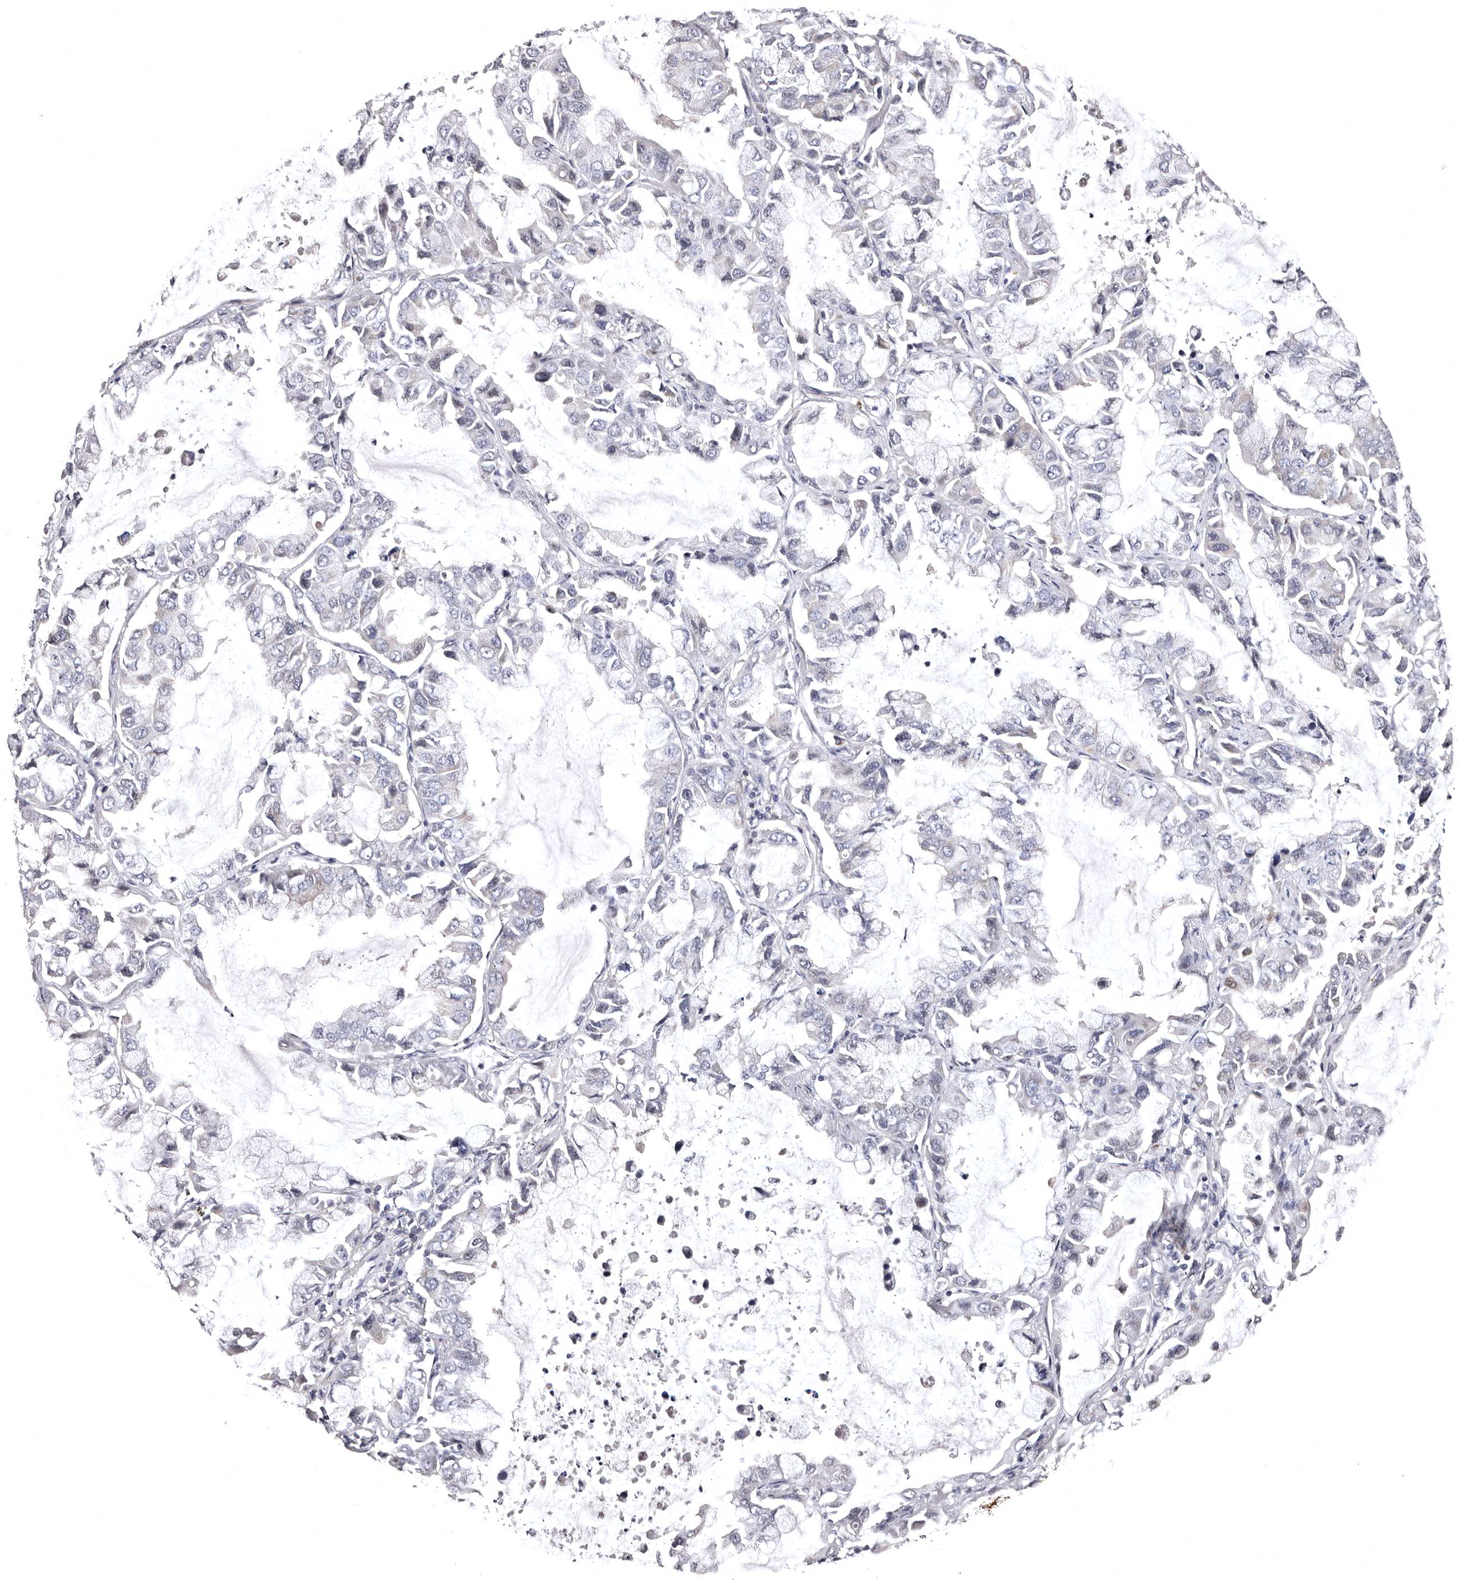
{"staining": {"intensity": "negative", "quantity": "none", "location": "none"}, "tissue": "lung cancer", "cell_type": "Tumor cells", "image_type": "cancer", "snomed": [{"axis": "morphology", "description": "Adenocarcinoma, NOS"}, {"axis": "topography", "description": "Lung"}], "caption": "This is an IHC photomicrograph of lung adenocarcinoma. There is no expression in tumor cells.", "gene": "PHF20L1", "patient": {"sex": "male", "age": 64}}